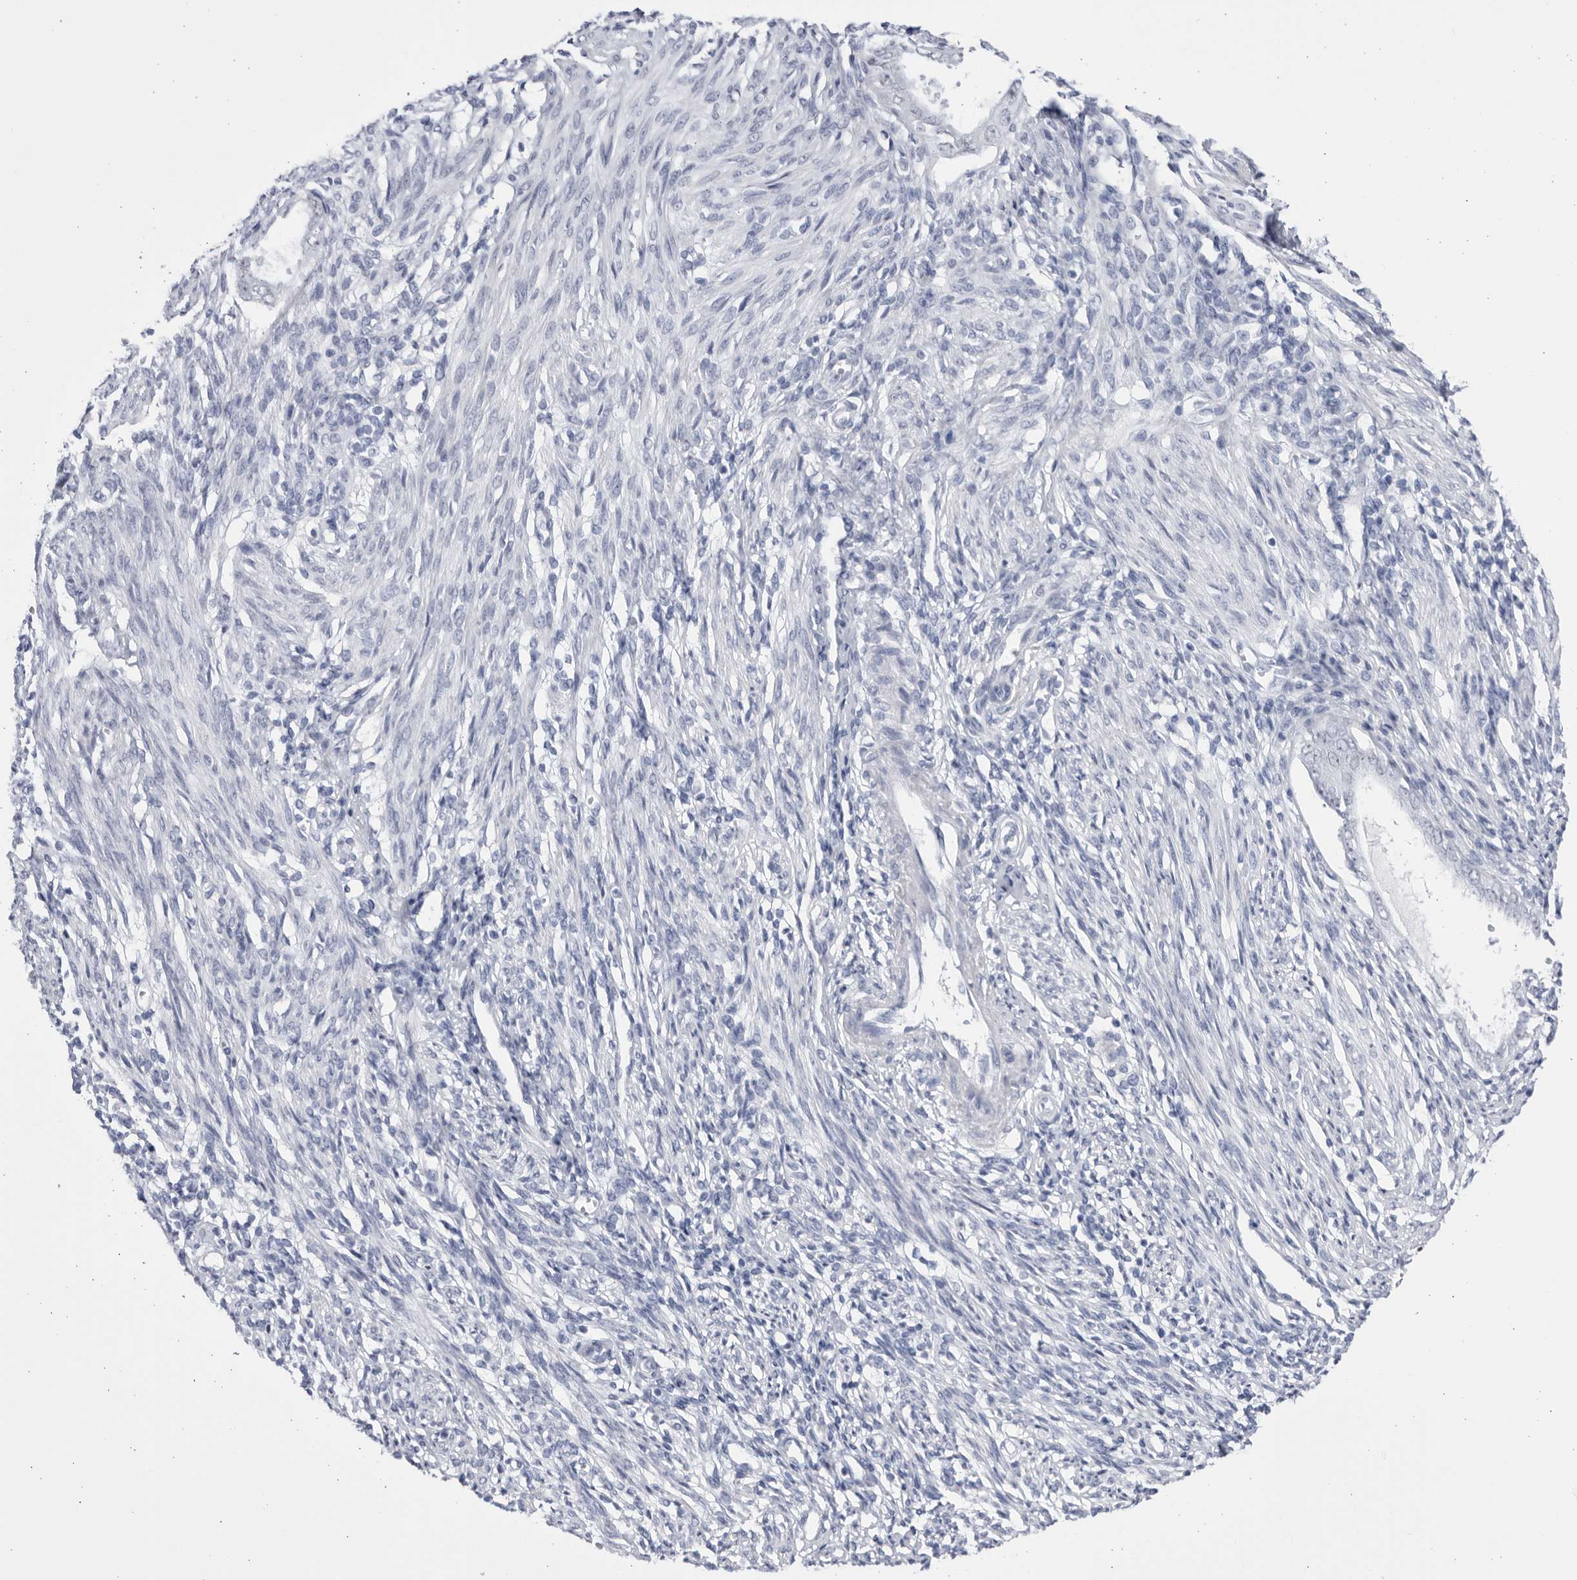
{"staining": {"intensity": "negative", "quantity": "none", "location": "none"}, "tissue": "endometrium", "cell_type": "Cells in endometrial stroma", "image_type": "normal", "snomed": [{"axis": "morphology", "description": "Normal tissue, NOS"}, {"axis": "topography", "description": "Endometrium"}], "caption": "IHC micrograph of normal endometrium stained for a protein (brown), which displays no staining in cells in endometrial stroma. The staining is performed using DAB brown chromogen with nuclei counter-stained in using hematoxylin.", "gene": "CCDC181", "patient": {"sex": "female", "age": 66}}